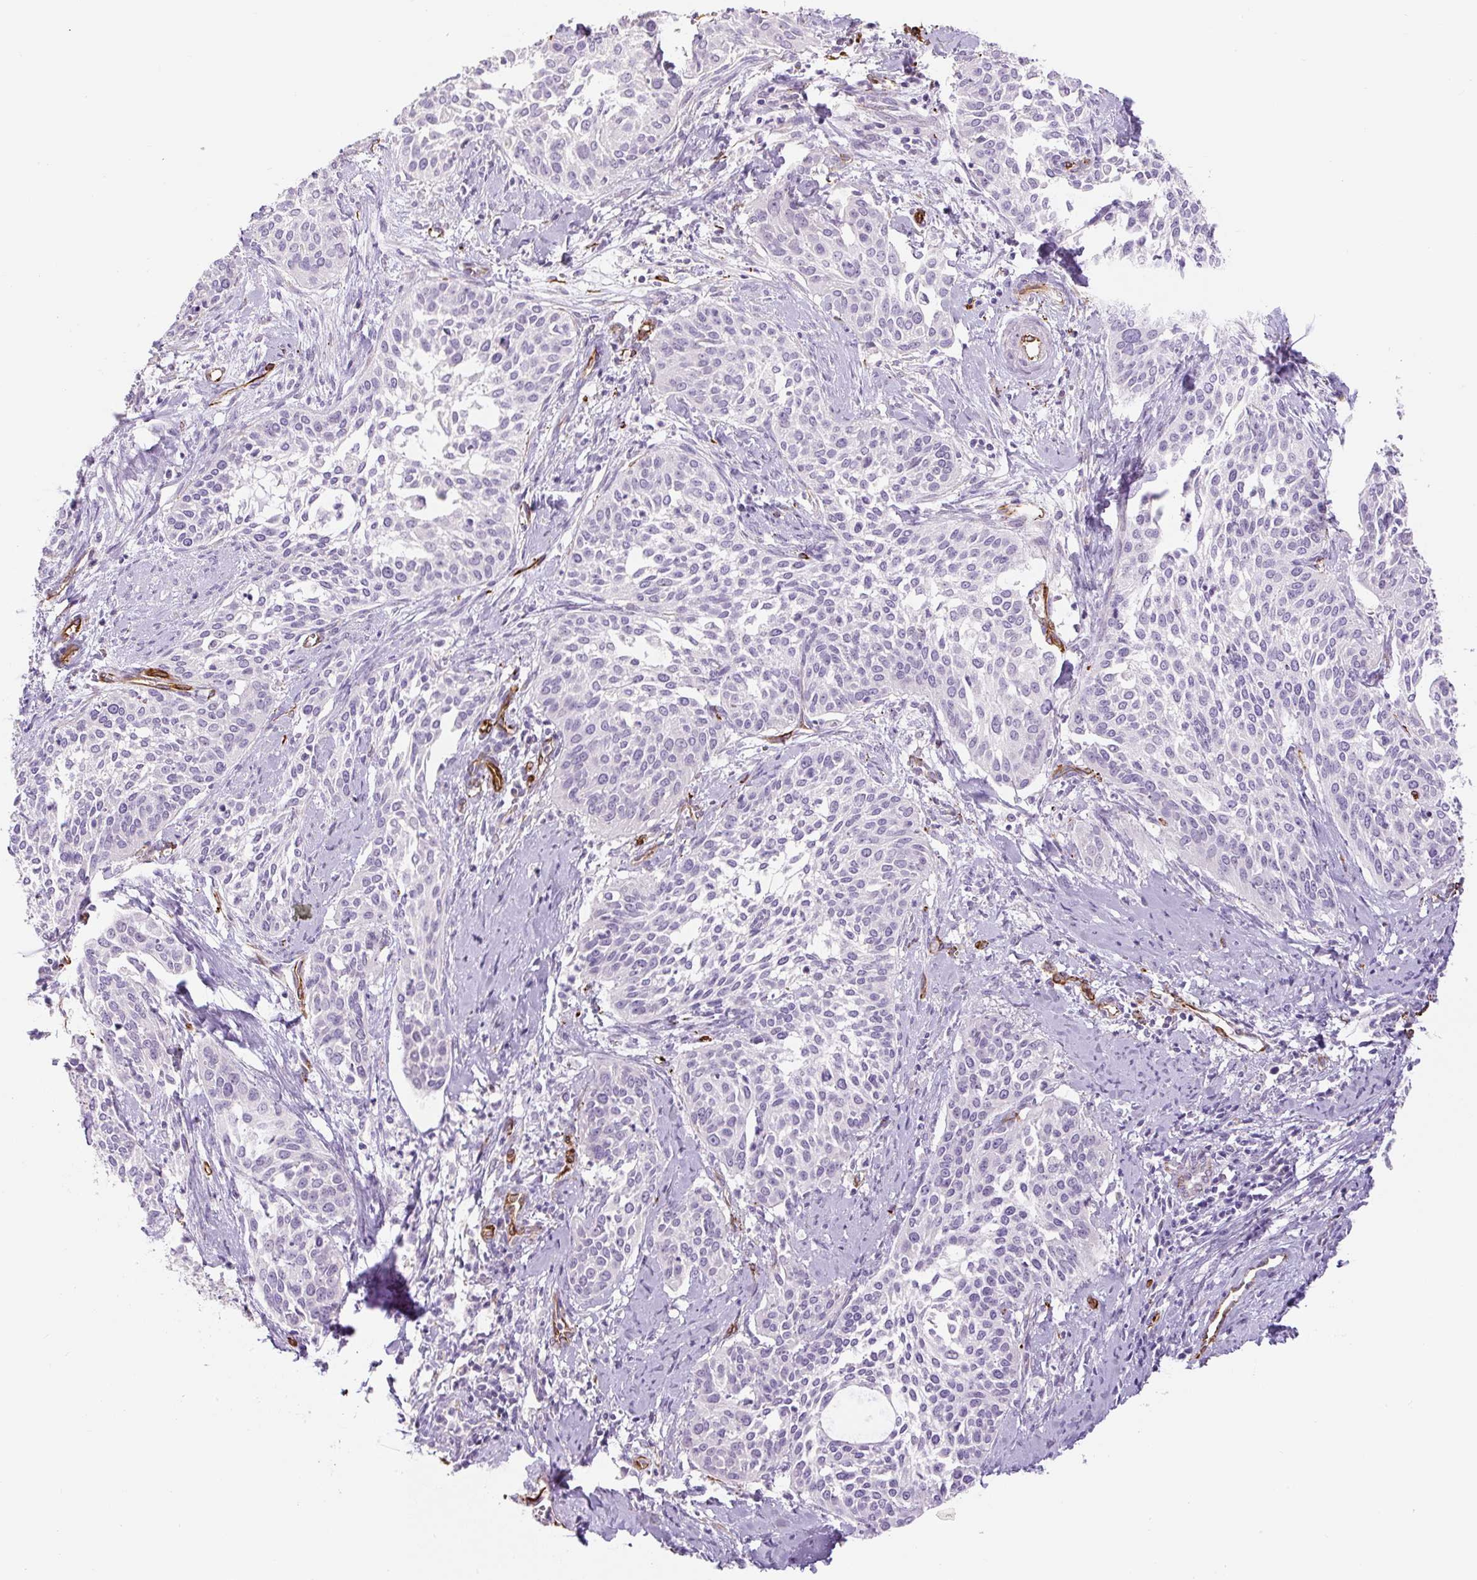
{"staining": {"intensity": "negative", "quantity": "none", "location": "none"}, "tissue": "cervical cancer", "cell_type": "Tumor cells", "image_type": "cancer", "snomed": [{"axis": "morphology", "description": "Squamous cell carcinoma, NOS"}, {"axis": "topography", "description": "Cervix"}], "caption": "This micrograph is of cervical cancer stained with immunohistochemistry to label a protein in brown with the nuclei are counter-stained blue. There is no expression in tumor cells.", "gene": "NES", "patient": {"sex": "female", "age": 44}}